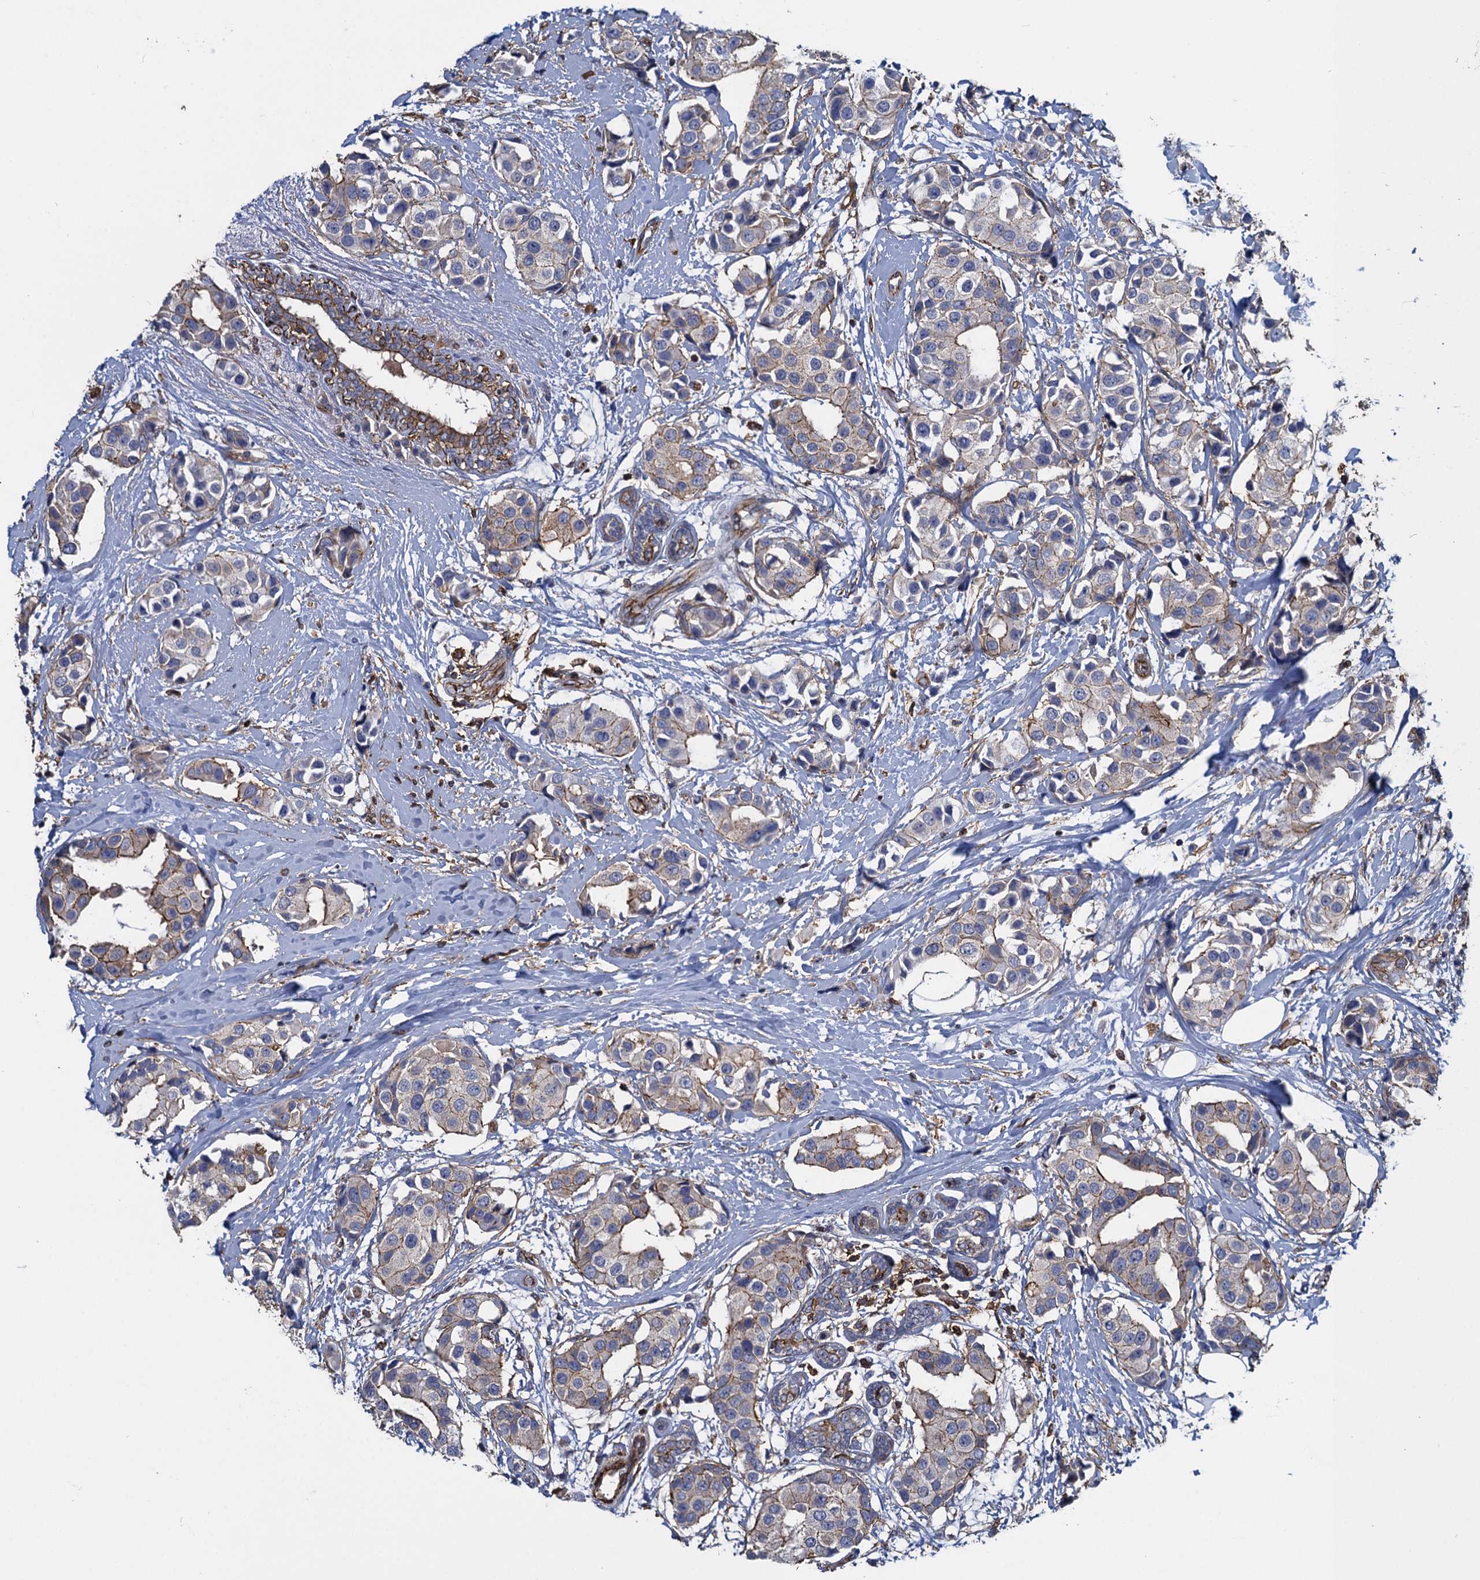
{"staining": {"intensity": "weak", "quantity": "25%-75%", "location": "cytoplasmic/membranous"}, "tissue": "breast cancer", "cell_type": "Tumor cells", "image_type": "cancer", "snomed": [{"axis": "morphology", "description": "Normal tissue, NOS"}, {"axis": "morphology", "description": "Duct carcinoma"}, {"axis": "topography", "description": "Breast"}], "caption": "Tumor cells show low levels of weak cytoplasmic/membranous positivity in approximately 25%-75% of cells in breast invasive ductal carcinoma.", "gene": "PROSER2", "patient": {"sex": "female", "age": 39}}